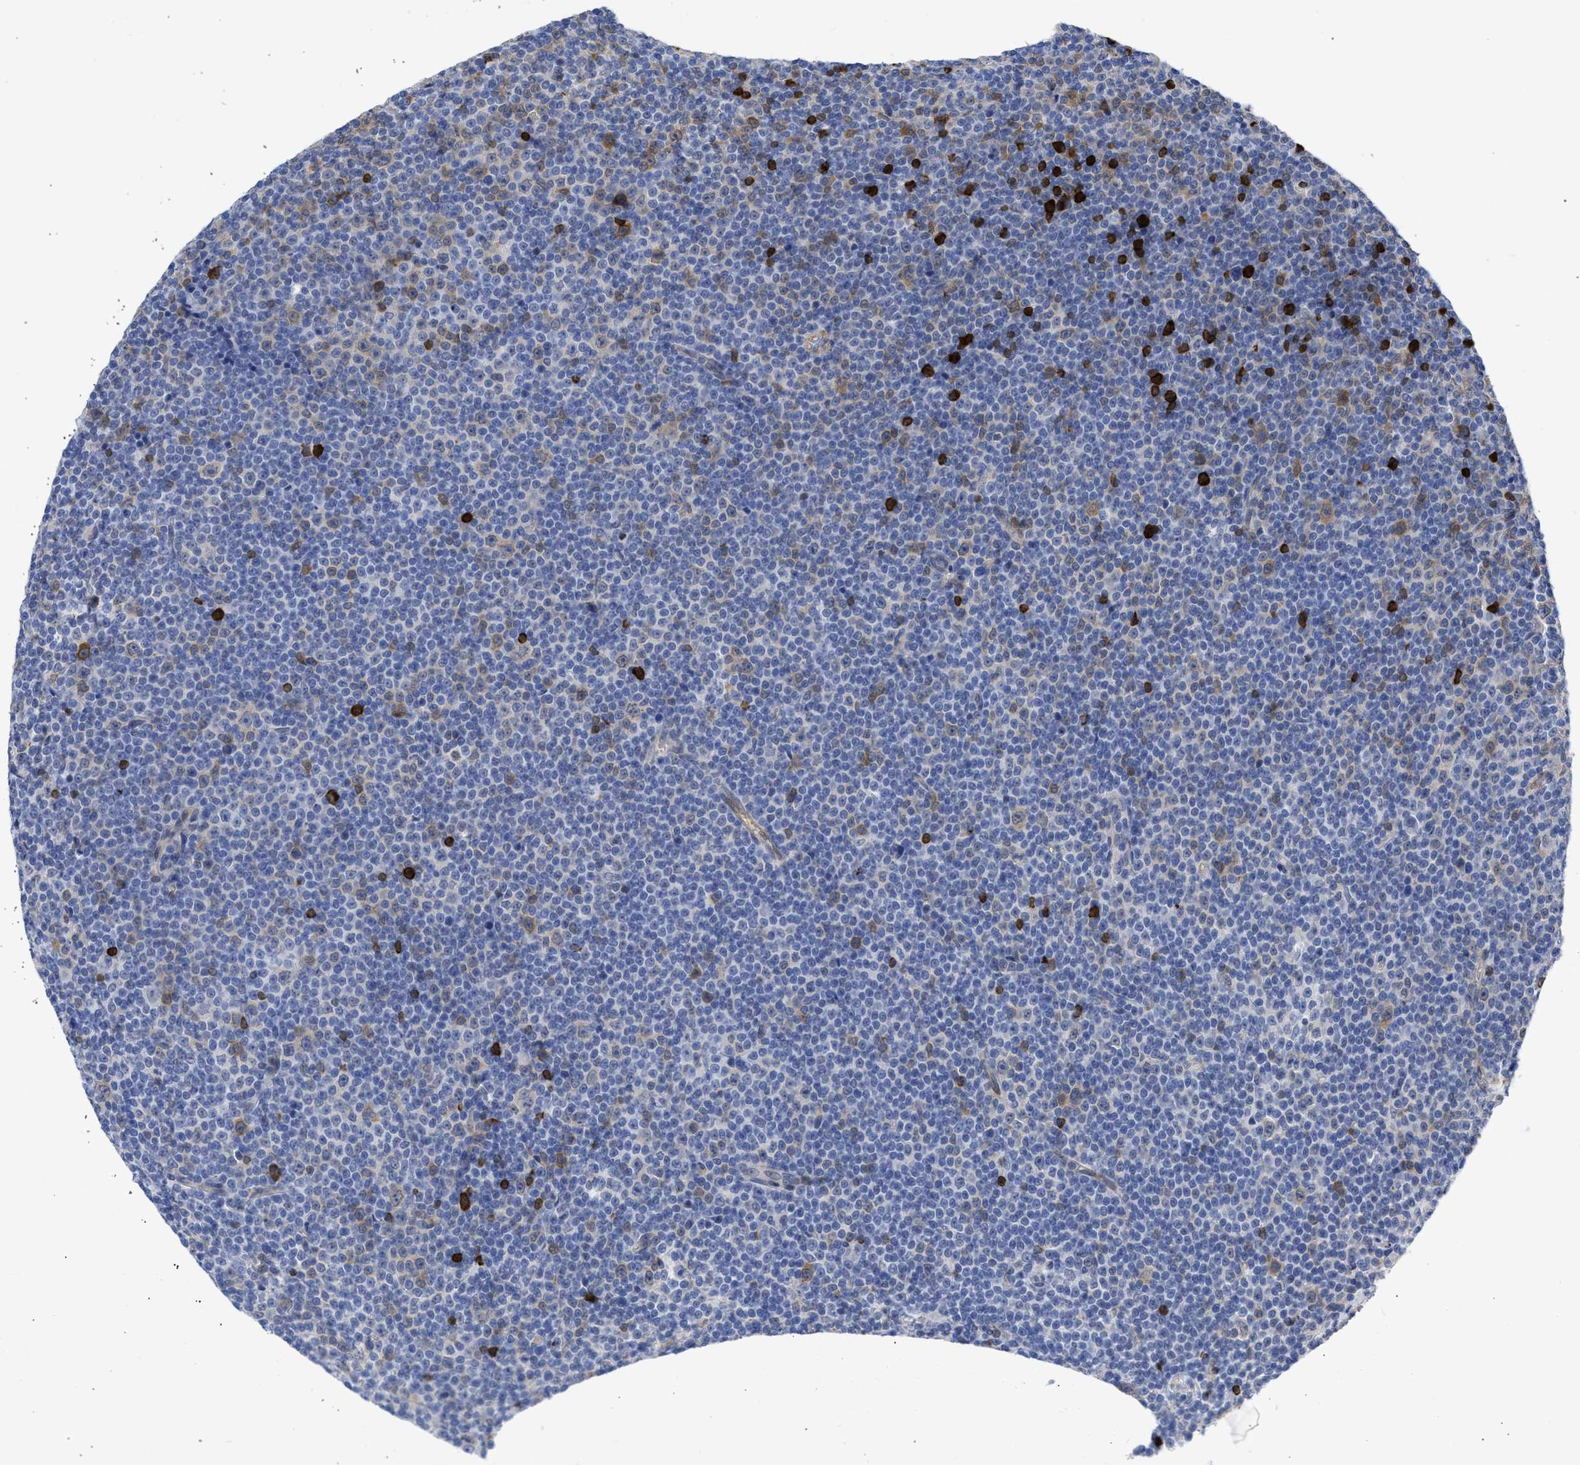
{"staining": {"intensity": "weak", "quantity": "<25%", "location": "cytoplasmic/membranous"}, "tissue": "lymphoma", "cell_type": "Tumor cells", "image_type": "cancer", "snomed": [{"axis": "morphology", "description": "Malignant lymphoma, non-Hodgkin's type, Low grade"}, {"axis": "topography", "description": "Lymph node"}], "caption": "Photomicrograph shows no protein expression in tumor cells of lymphoma tissue. (DAB (3,3'-diaminobenzidine) immunohistochemistry (IHC) visualized using brightfield microscopy, high magnification).", "gene": "THRA", "patient": {"sex": "female", "age": 67}}